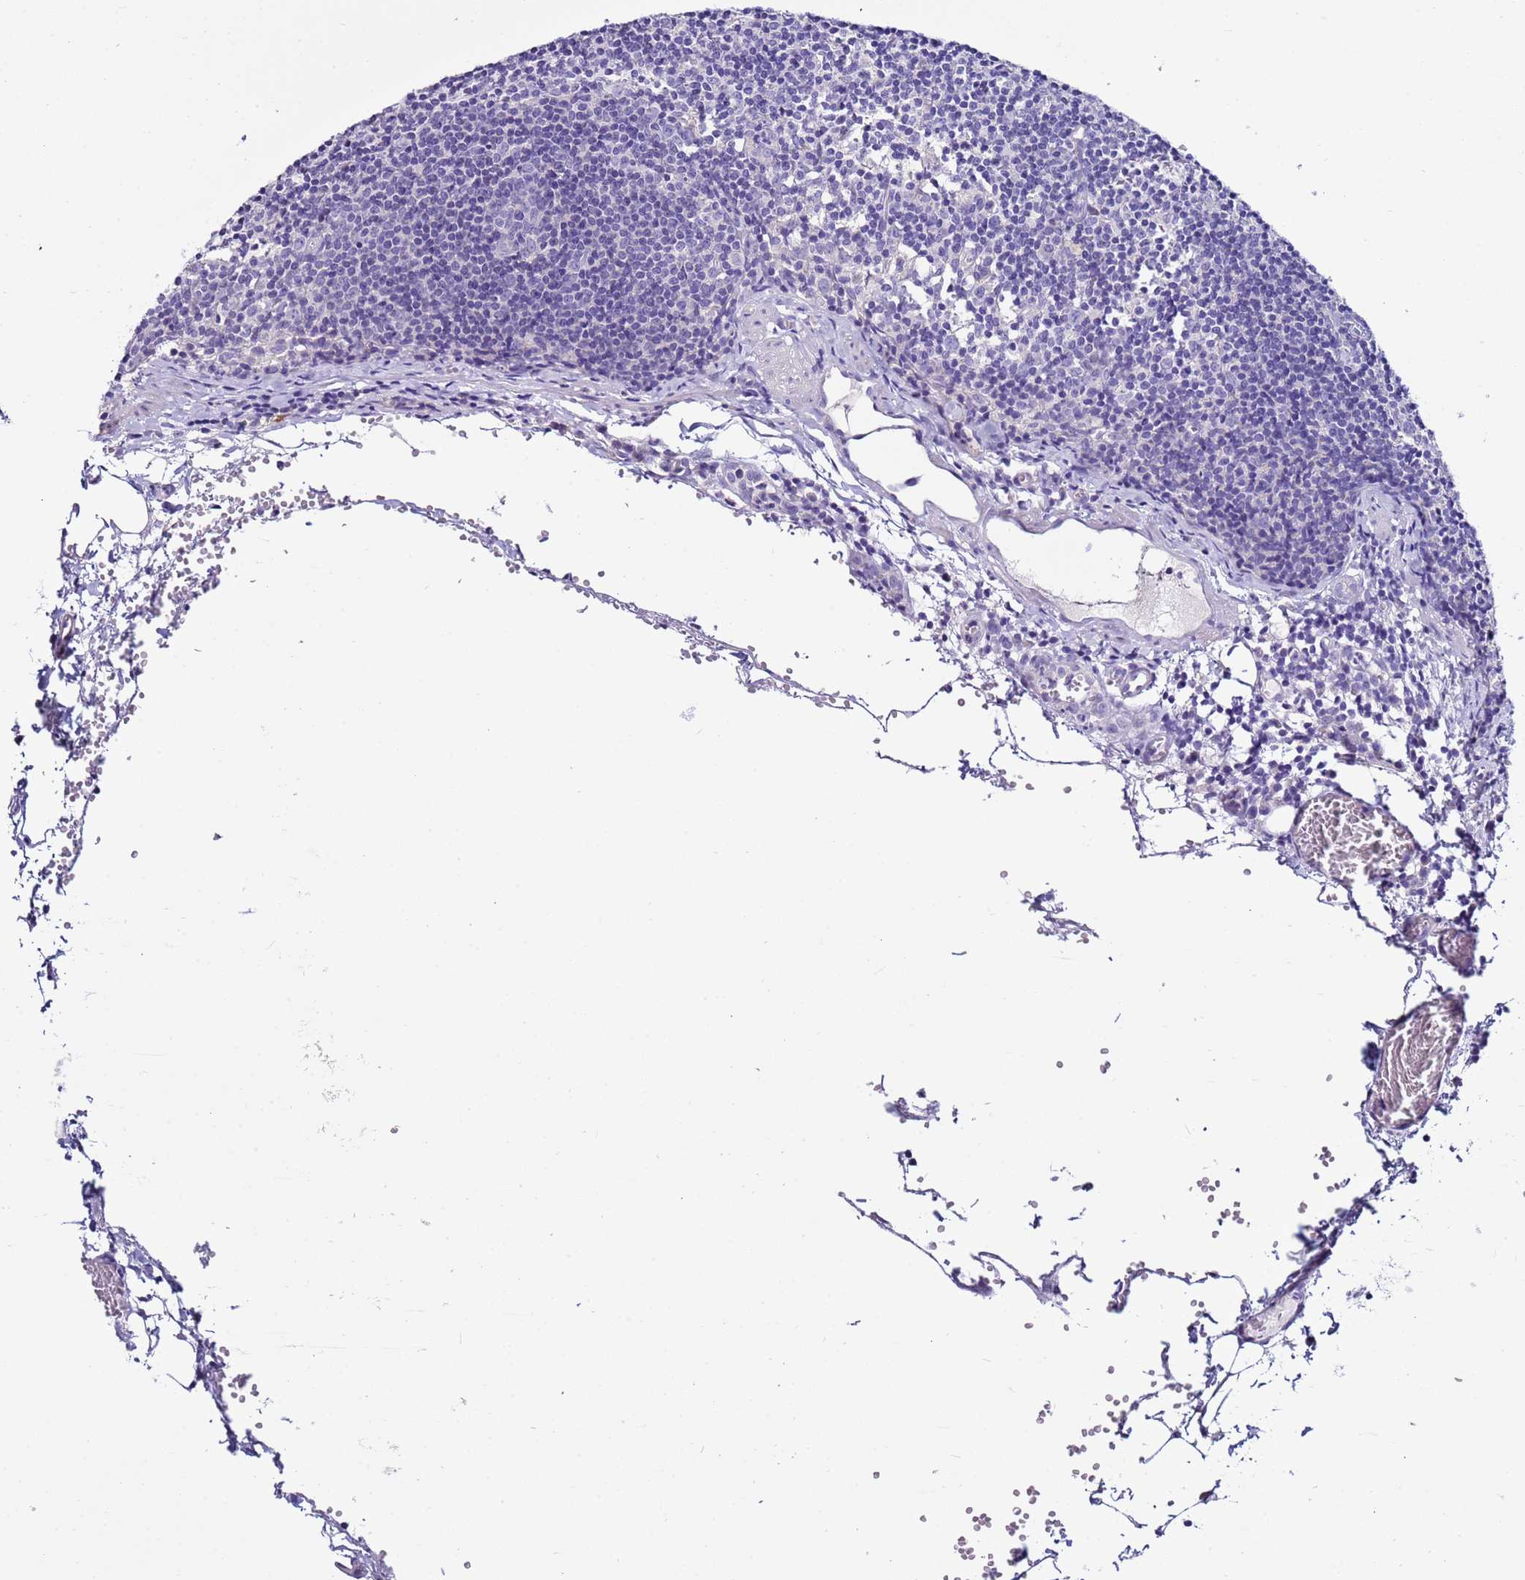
{"staining": {"intensity": "negative", "quantity": "none", "location": "none"}, "tissue": "lymph node", "cell_type": "Germinal center cells", "image_type": "normal", "snomed": [{"axis": "morphology", "description": "Normal tissue, NOS"}, {"axis": "topography", "description": "Lymph node"}], "caption": "IHC micrograph of normal human lymph node stained for a protein (brown), which displays no expression in germinal center cells.", "gene": "MYBPC3", "patient": {"sex": "female", "age": 27}}